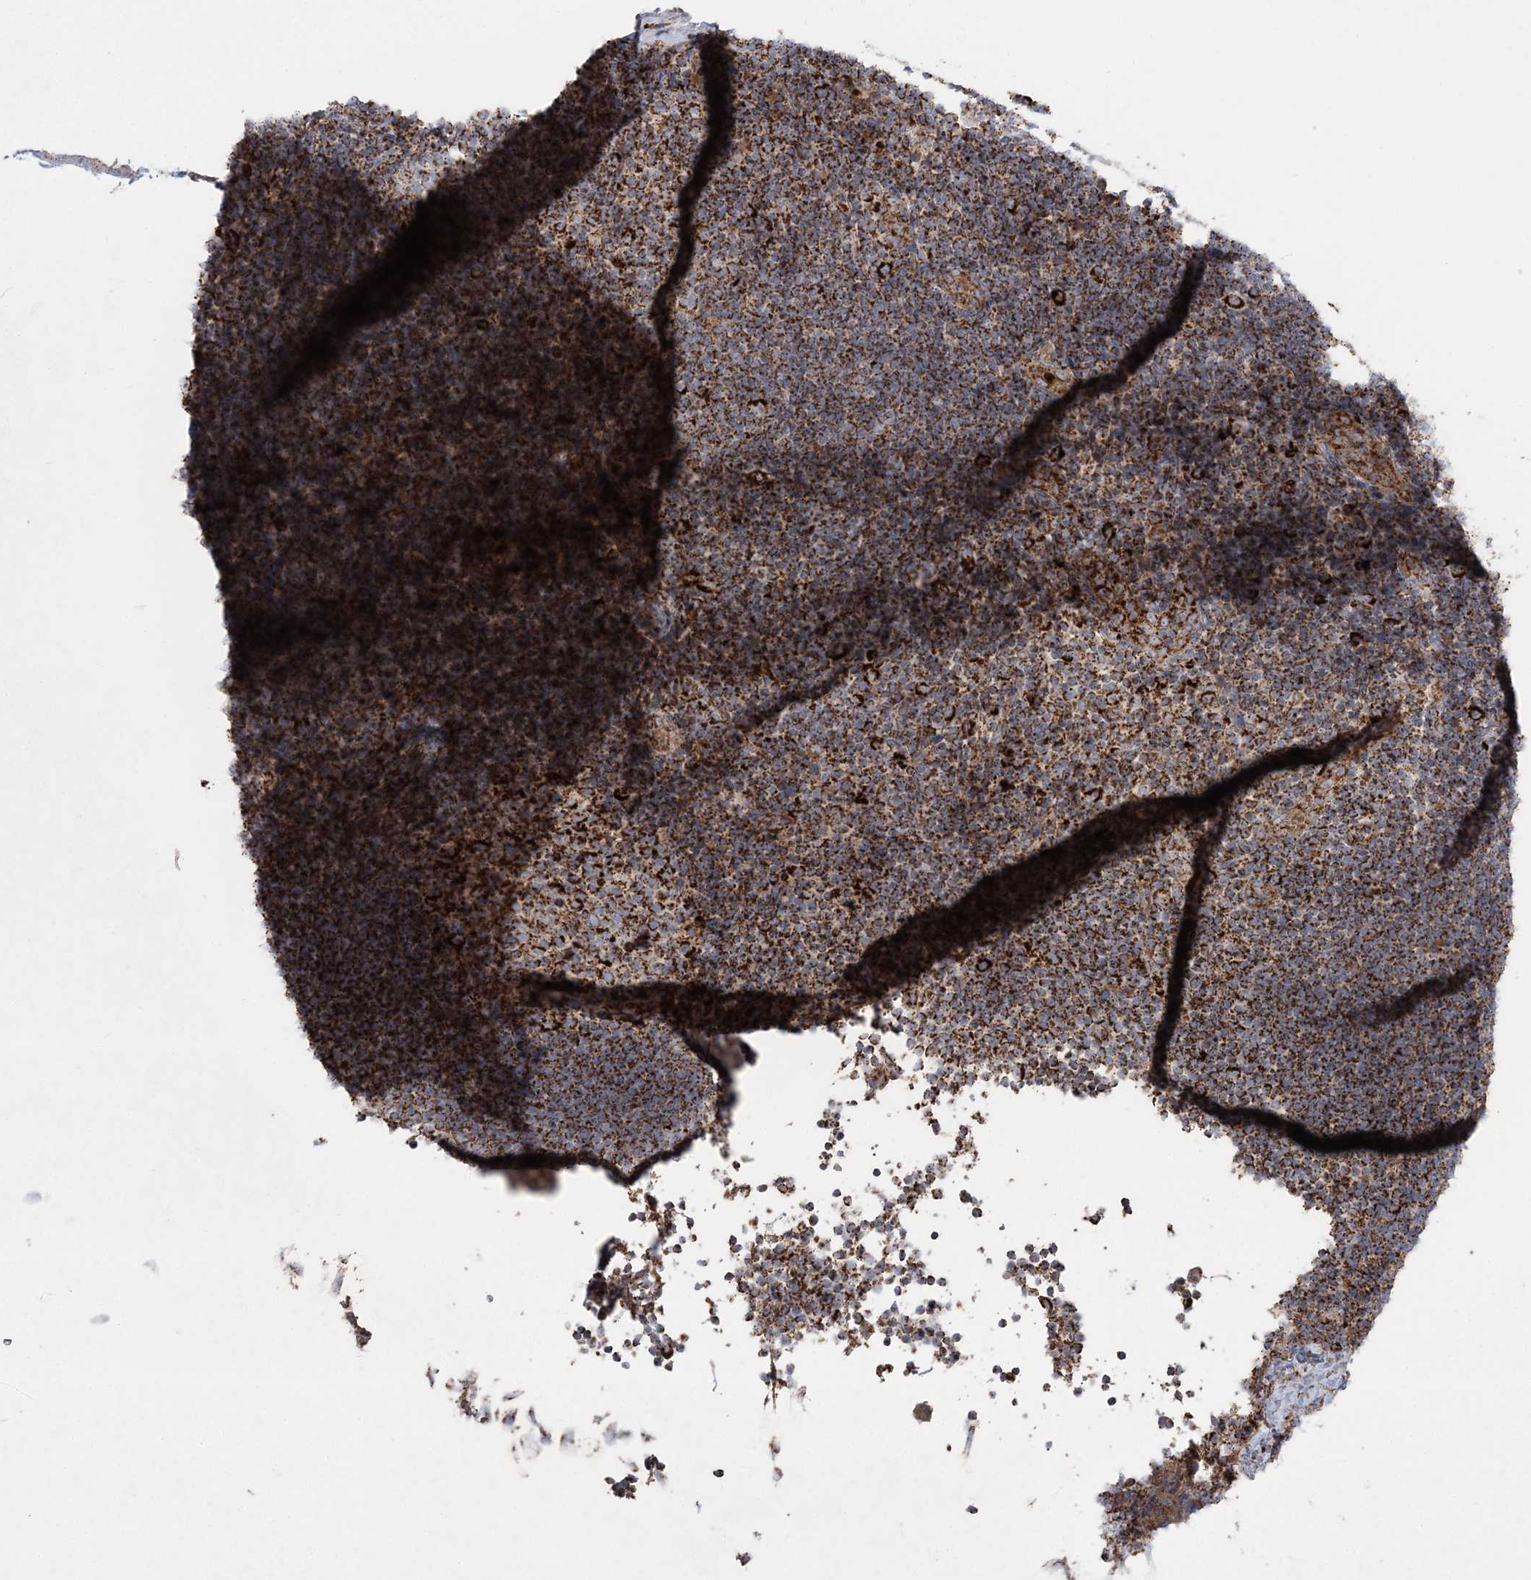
{"staining": {"intensity": "strong", "quantity": ">75%", "location": "cytoplasmic/membranous"}, "tissue": "lymph node", "cell_type": "Germinal center cells", "image_type": "normal", "snomed": [{"axis": "morphology", "description": "Normal tissue, NOS"}, {"axis": "topography", "description": "Lymph node"}], "caption": "Protein staining of unremarkable lymph node exhibits strong cytoplasmic/membranous staining in about >75% of germinal center cells.", "gene": "LRPPRC", "patient": {"sex": "female", "age": 22}}